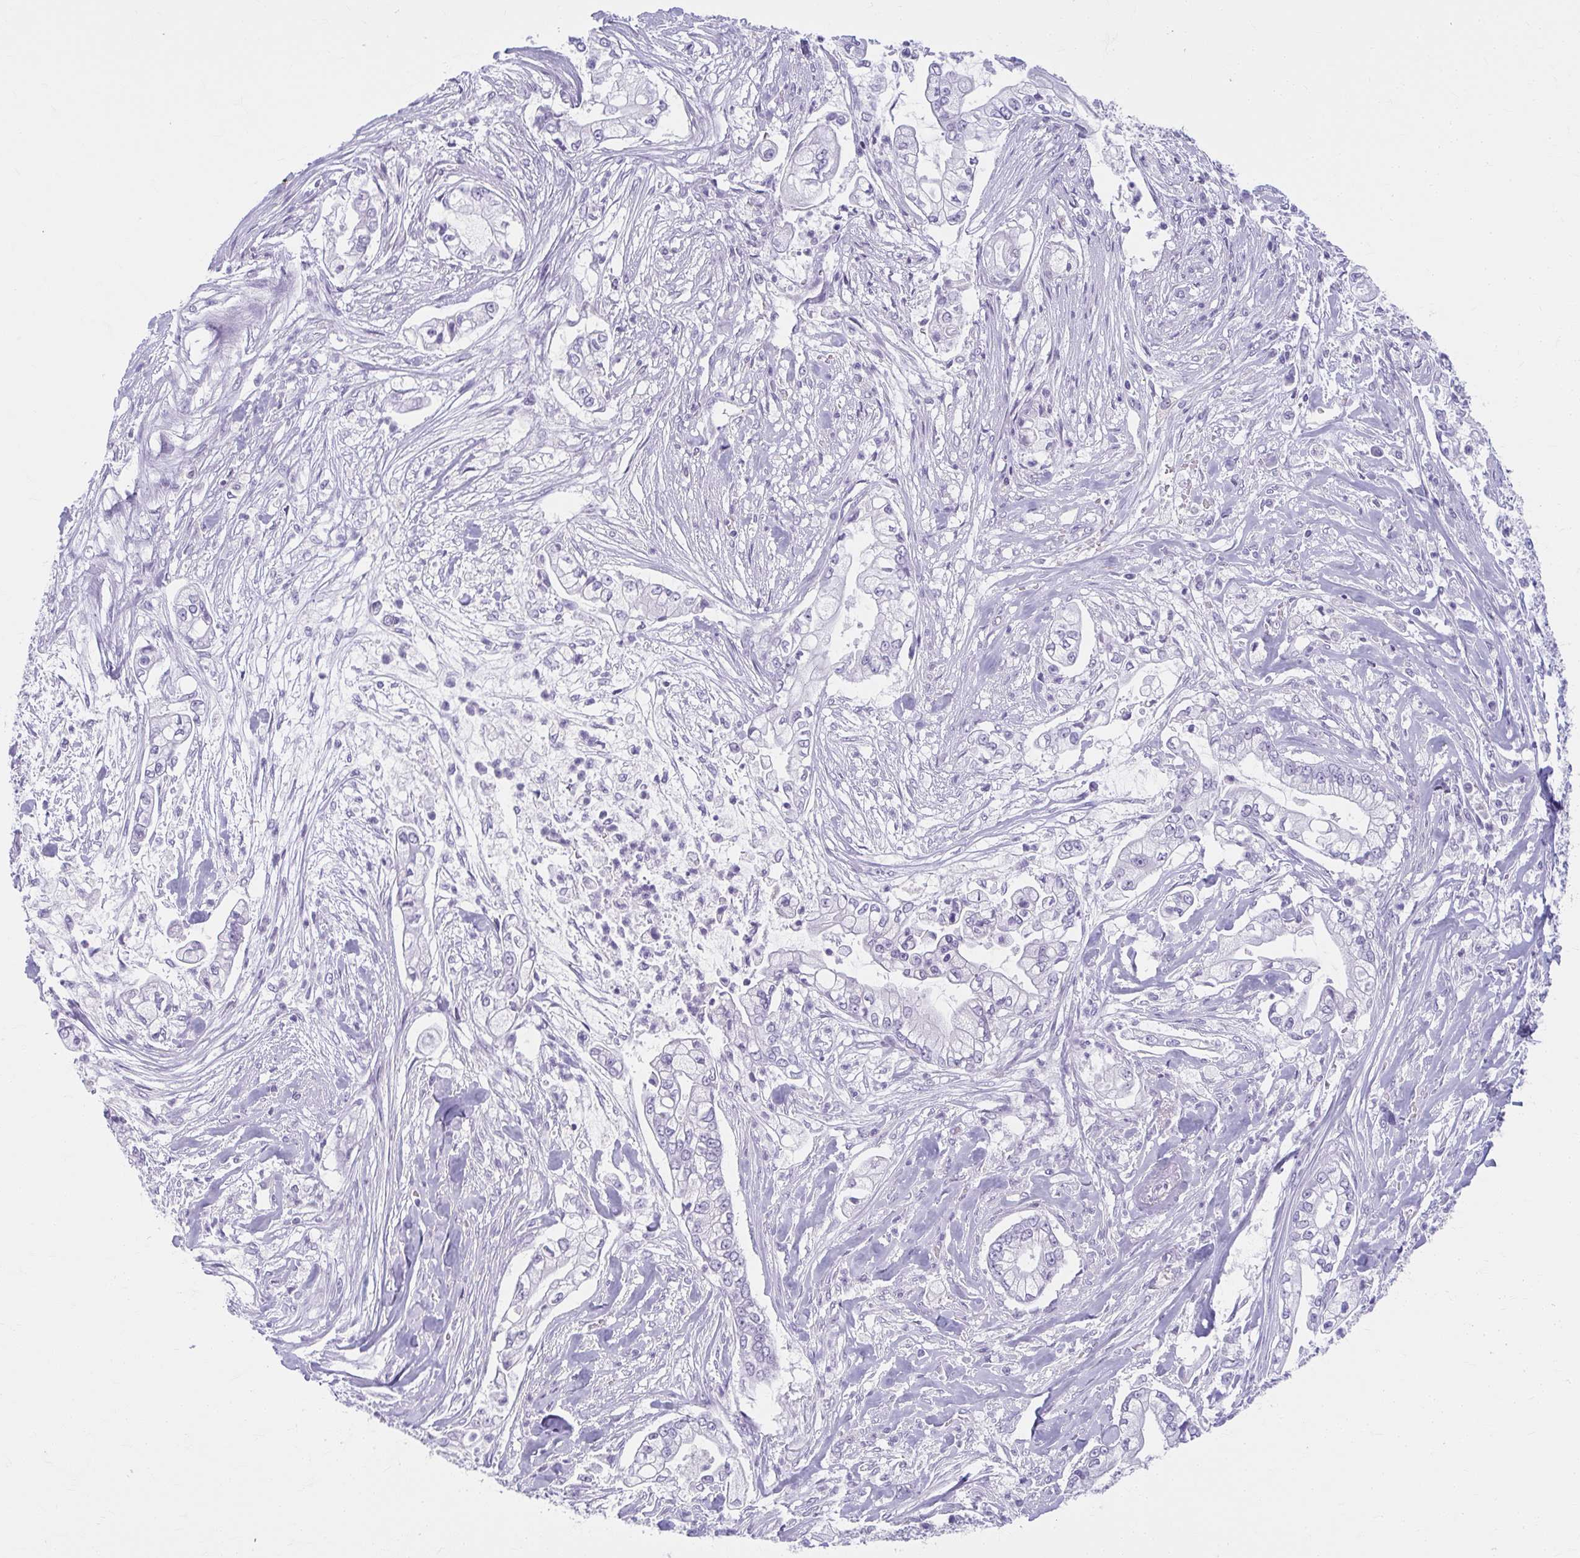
{"staining": {"intensity": "negative", "quantity": "none", "location": "none"}, "tissue": "pancreatic cancer", "cell_type": "Tumor cells", "image_type": "cancer", "snomed": [{"axis": "morphology", "description": "Adenocarcinoma, NOS"}, {"axis": "topography", "description": "Pancreas"}], "caption": "Adenocarcinoma (pancreatic) was stained to show a protein in brown. There is no significant staining in tumor cells.", "gene": "MOBP", "patient": {"sex": "female", "age": 69}}